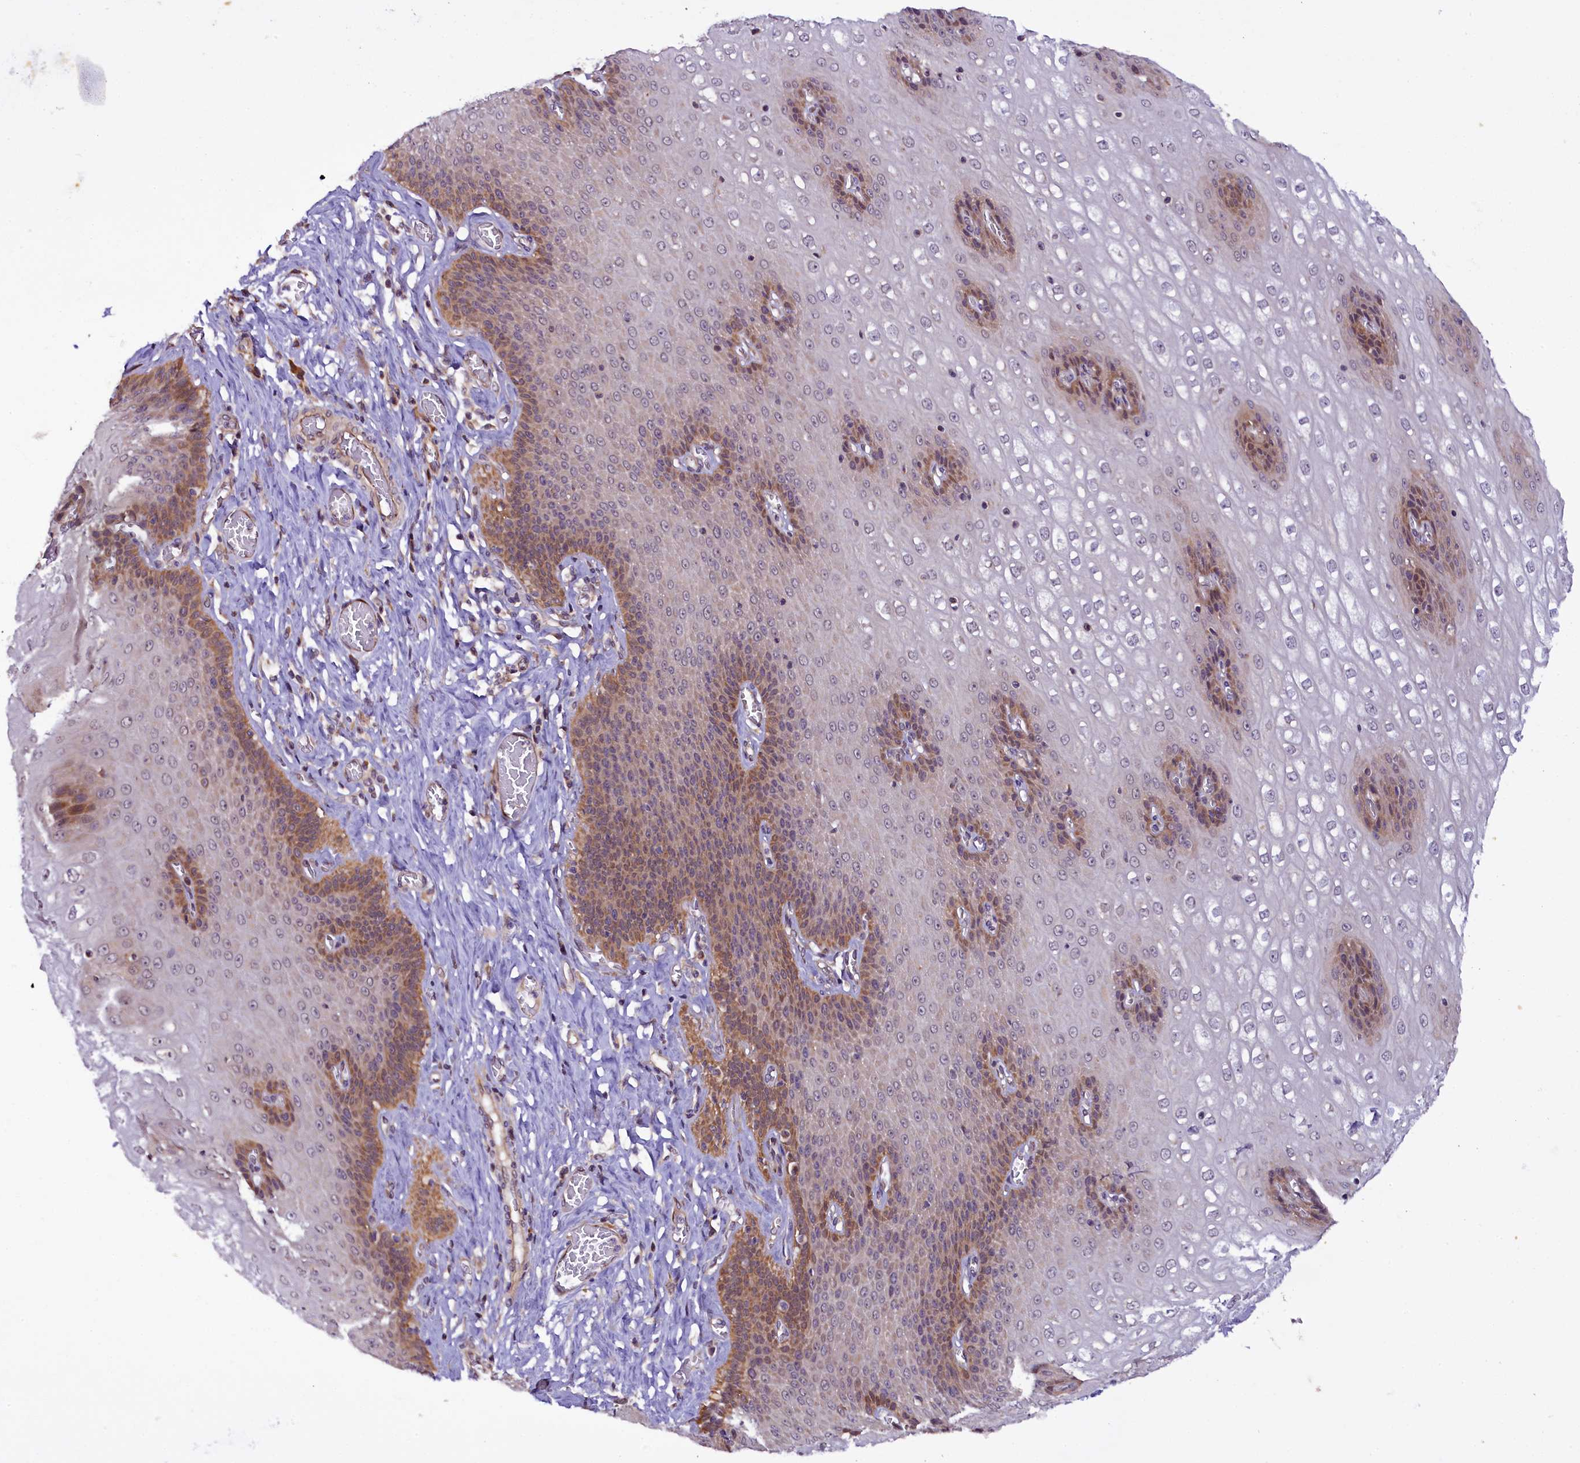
{"staining": {"intensity": "moderate", "quantity": "25%-75%", "location": "cytoplasmic/membranous"}, "tissue": "esophagus", "cell_type": "Squamous epithelial cells", "image_type": "normal", "snomed": [{"axis": "morphology", "description": "Normal tissue, NOS"}, {"axis": "topography", "description": "Esophagus"}], "caption": "A brown stain labels moderate cytoplasmic/membranous staining of a protein in squamous epithelial cells of unremarkable esophagus. The staining was performed using DAB (3,3'-diaminobenzidine), with brown indicating positive protein expression. Nuclei are stained blue with hematoxylin.", "gene": "RPUSD2", "patient": {"sex": "male", "age": 60}}